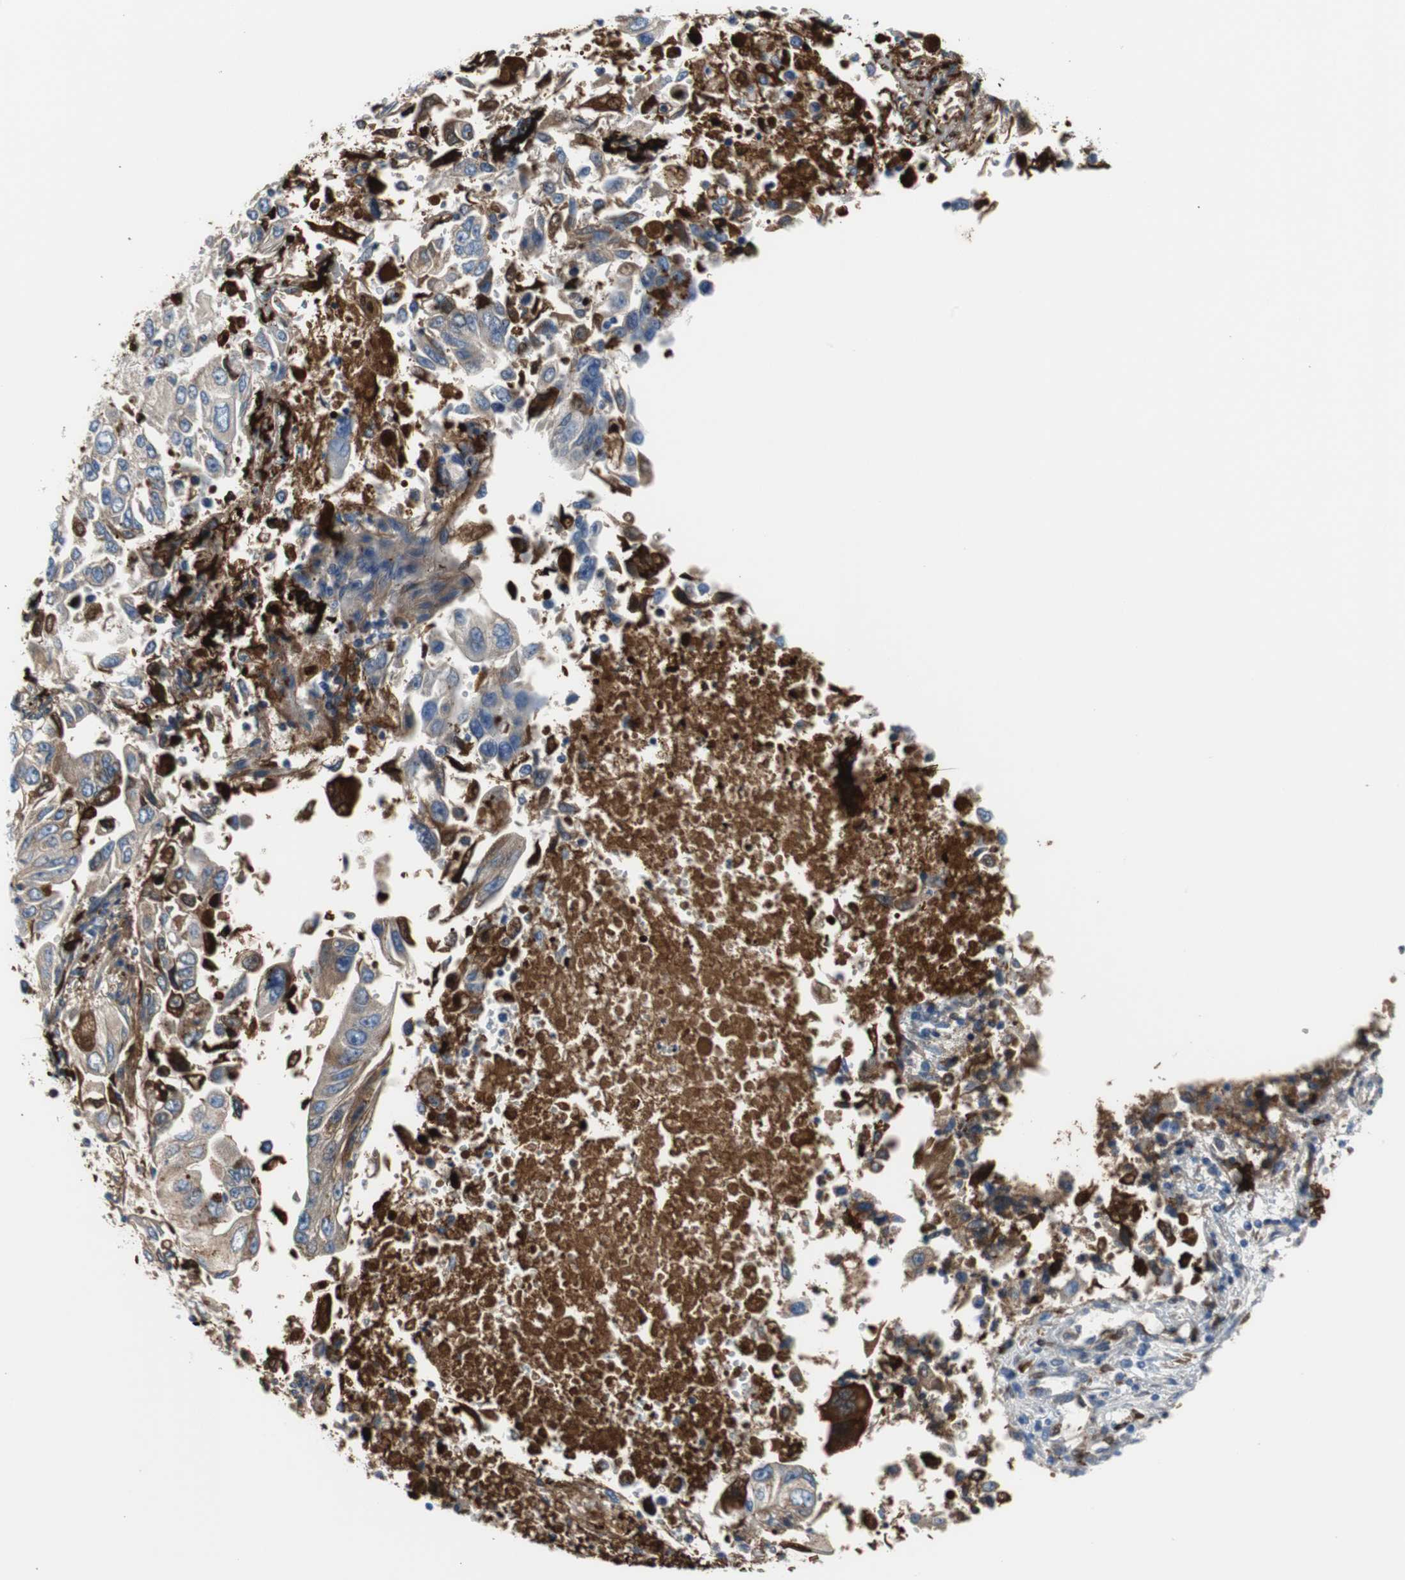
{"staining": {"intensity": "moderate", "quantity": ">75%", "location": "cytoplasmic/membranous"}, "tissue": "lung cancer", "cell_type": "Tumor cells", "image_type": "cancer", "snomed": [{"axis": "morphology", "description": "Adenocarcinoma, NOS"}, {"axis": "topography", "description": "Lung"}], "caption": "This photomicrograph displays adenocarcinoma (lung) stained with immunohistochemistry to label a protein in brown. The cytoplasmic/membranous of tumor cells show moderate positivity for the protein. Nuclei are counter-stained blue.", "gene": "APCS", "patient": {"sex": "male", "age": 84}}